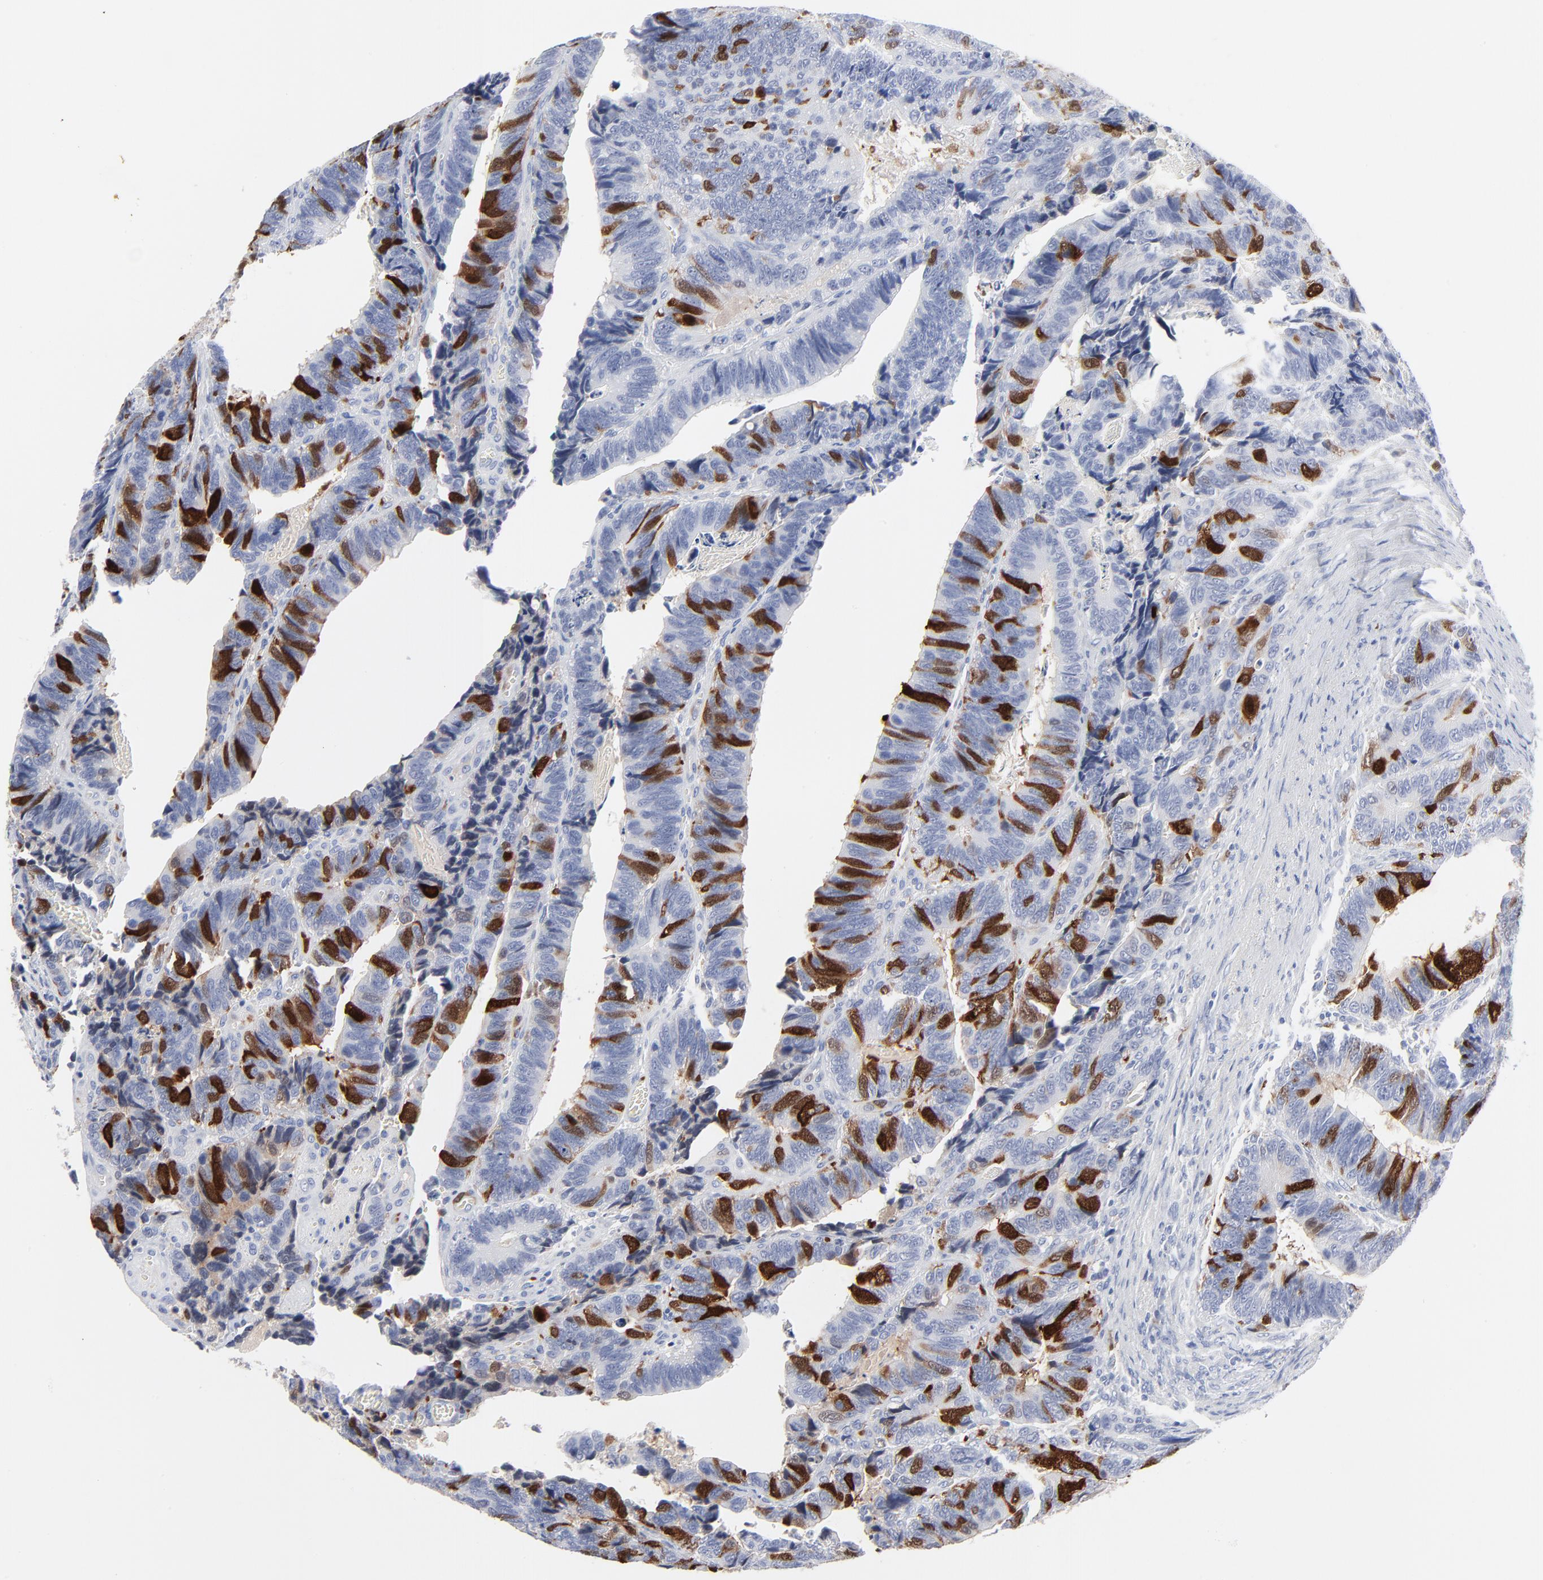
{"staining": {"intensity": "strong", "quantity": "<25%", "location": "cytoplasmic/membranous,nuclear"}, "tissue": "colorectal cancer", "cell_type": "Tumor cells", "image_type": "cancer", "snomed": [{"axis": "morphology", "description": "Adenocarcinoma, NOS"}, {"axis": "topography", "description": "Colon"}], "caption": "IHC image of neoplastic tissue: colorectal cancer stained using immunohistochemistry demonstrates medium levels of strong protein expression localized specifically in the cytoplasmic/membranous and nuclear of tumor cells, appearing as a cytoplasmic/membranous and nuclear brown color.", "gene": "CDK1", "patient": {"sex": "male", "age": 72}}